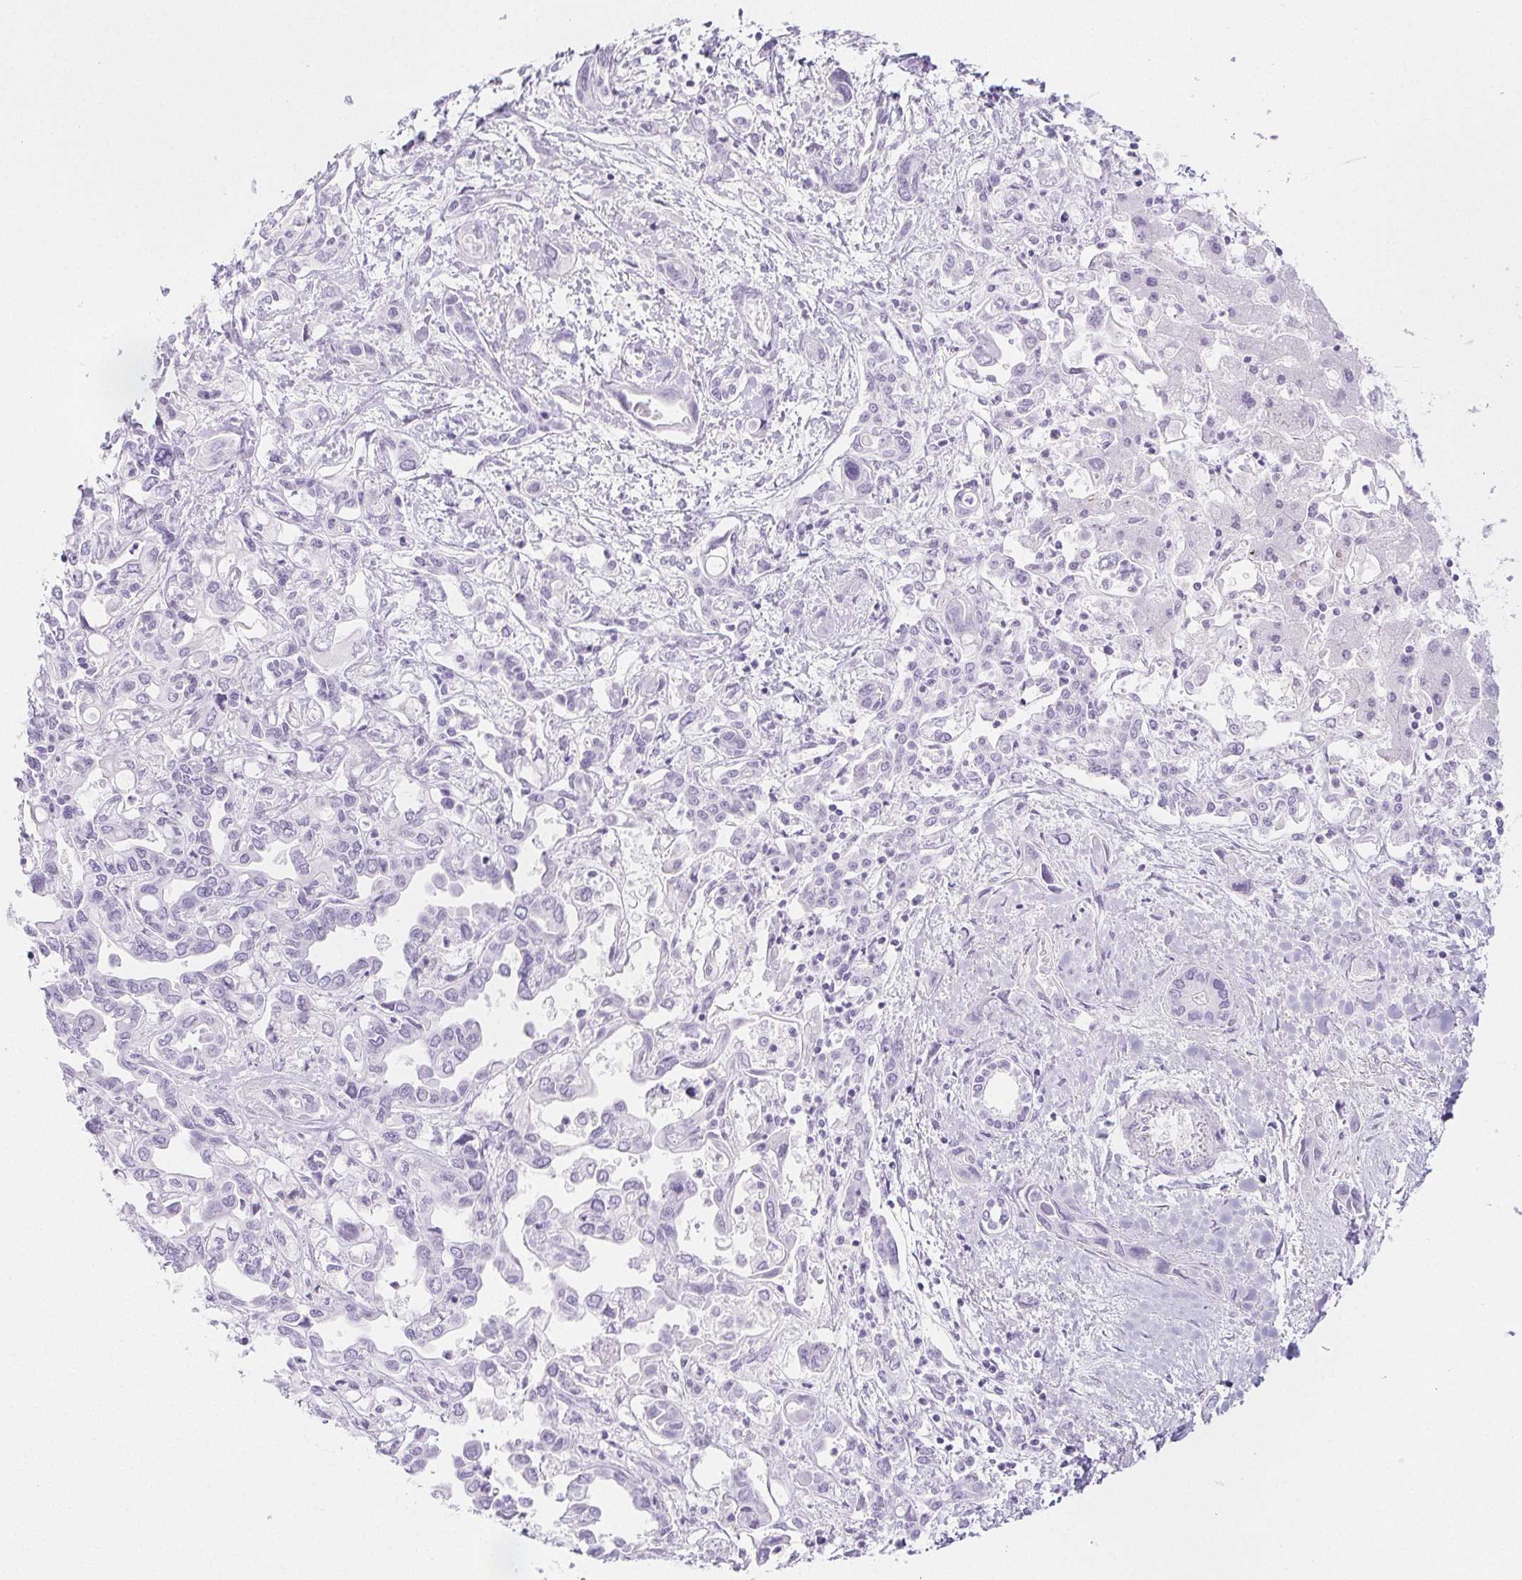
{"staining": {"intensity": "negative", "quantity": "none", "location": "none"}, "tissue": "liver cancer", "cell_type": "Tumor cells", "image_type": "cancer", "snomed": [{"axis": "morphology", "description": "Cholangiocarcinoma"}, {"axis": "topography", "description": "Liver"}], "caption": "IHC of liver cancer (cholangiocarcinoma) demonstrates no positivity in tumor cells. (Stains: DAB (3,3'-diaminobenzidine) immunohistochemistry with hematoxylin counter stain, Microscopy: brightfield microscopy at high magnification).", "gene": "PI3", "patient": {"sex": "female", "age": 64}}